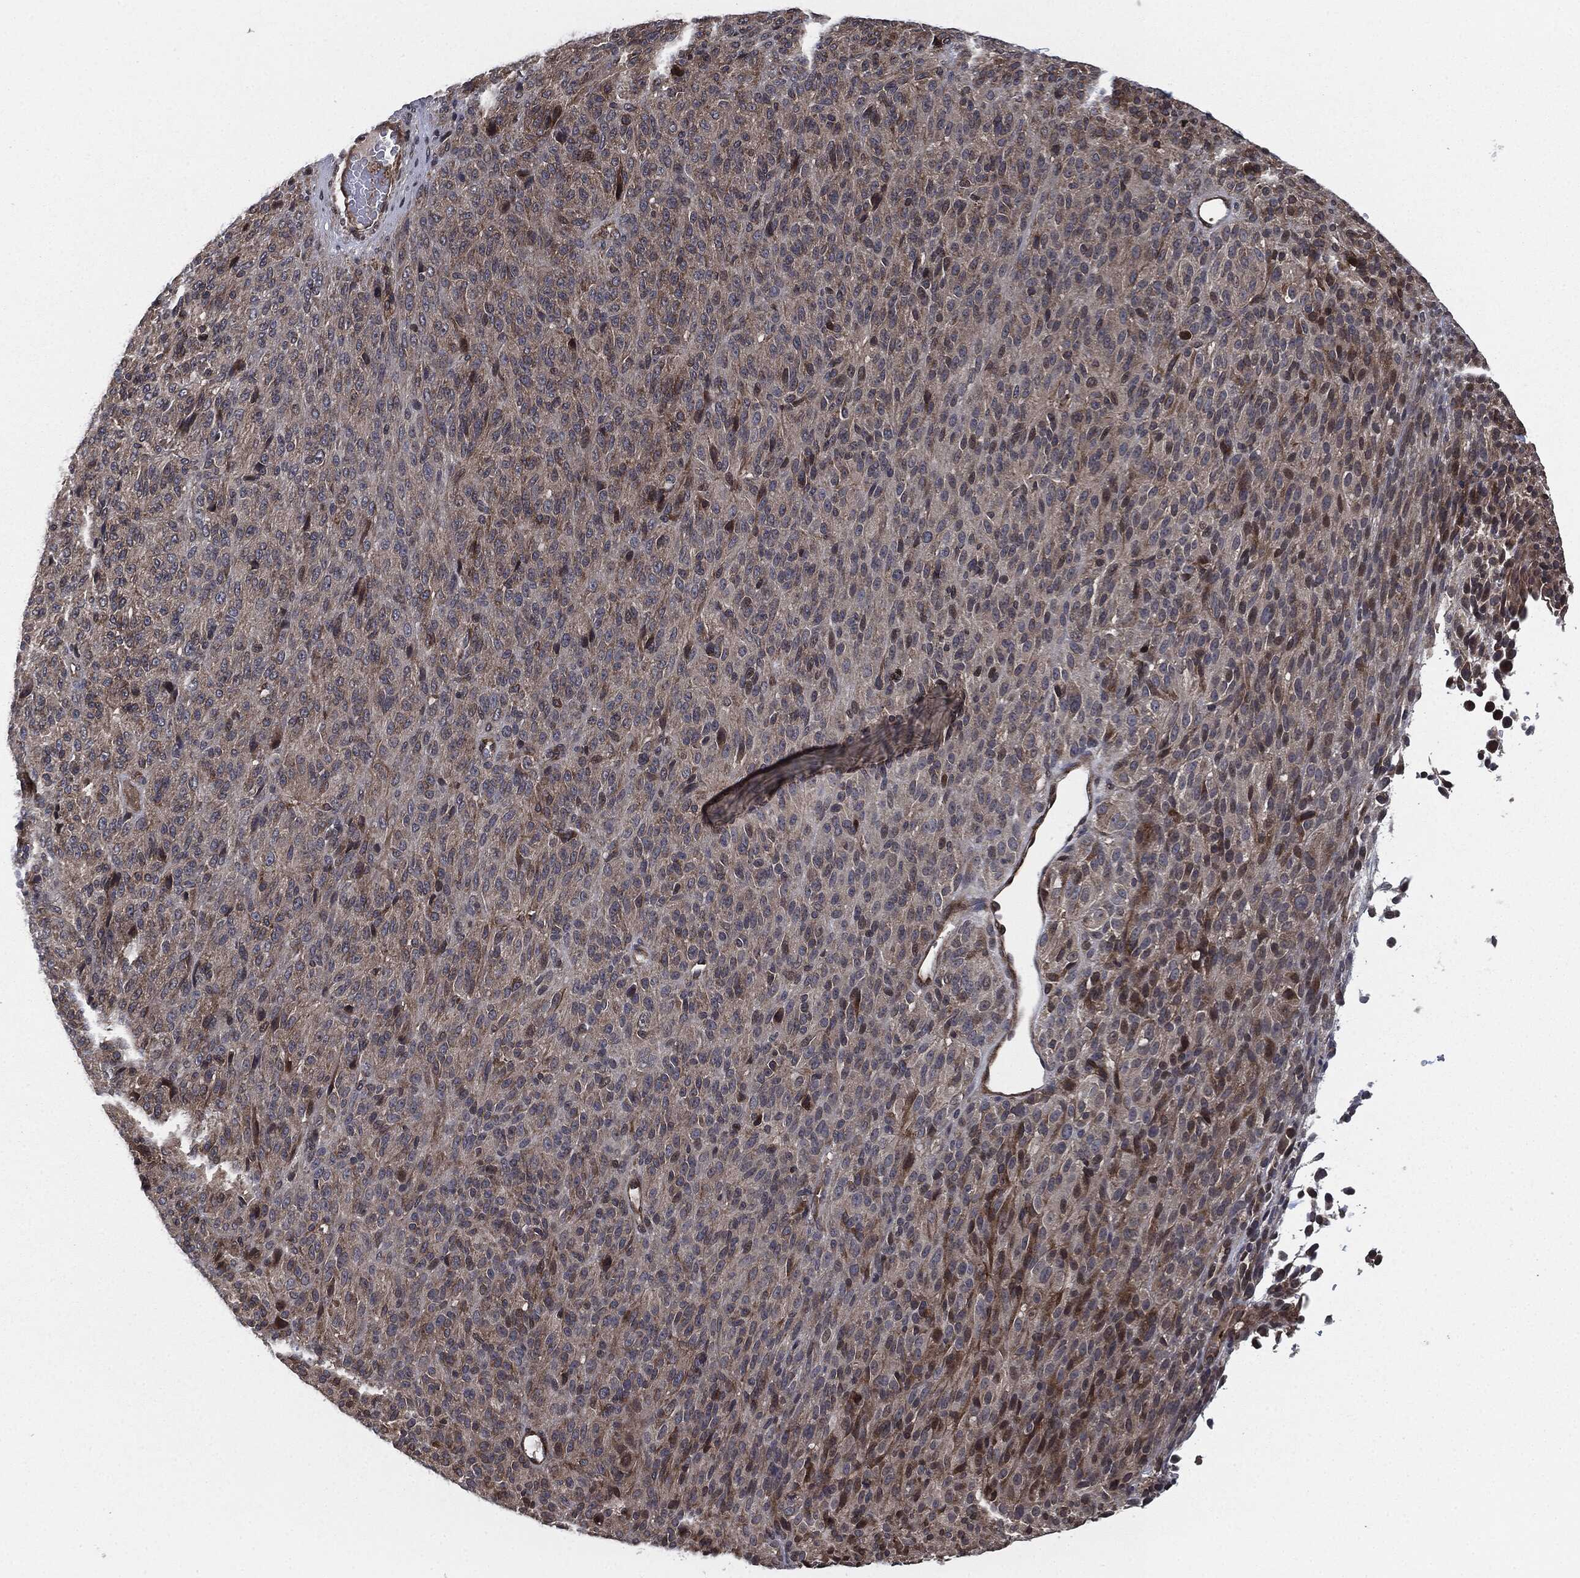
{"staining": {"intensity": "negative", "quantity": "none", "location": "none"}, "tissue": "melanoma", "cell_type": "Tumor cells", "image_type": "cancer", "snomed": [{"axis": "morphology", "description": "Malignant melanoma, Metastatic site"}, {"axis": "topography", "description": "Brain"}], "caption": "DAB immunohistochemical staining of human melanoma shows no significant staining in tumor cells.", "gene": "UBR1", "patient": {"sex": "female", "age": 56}}